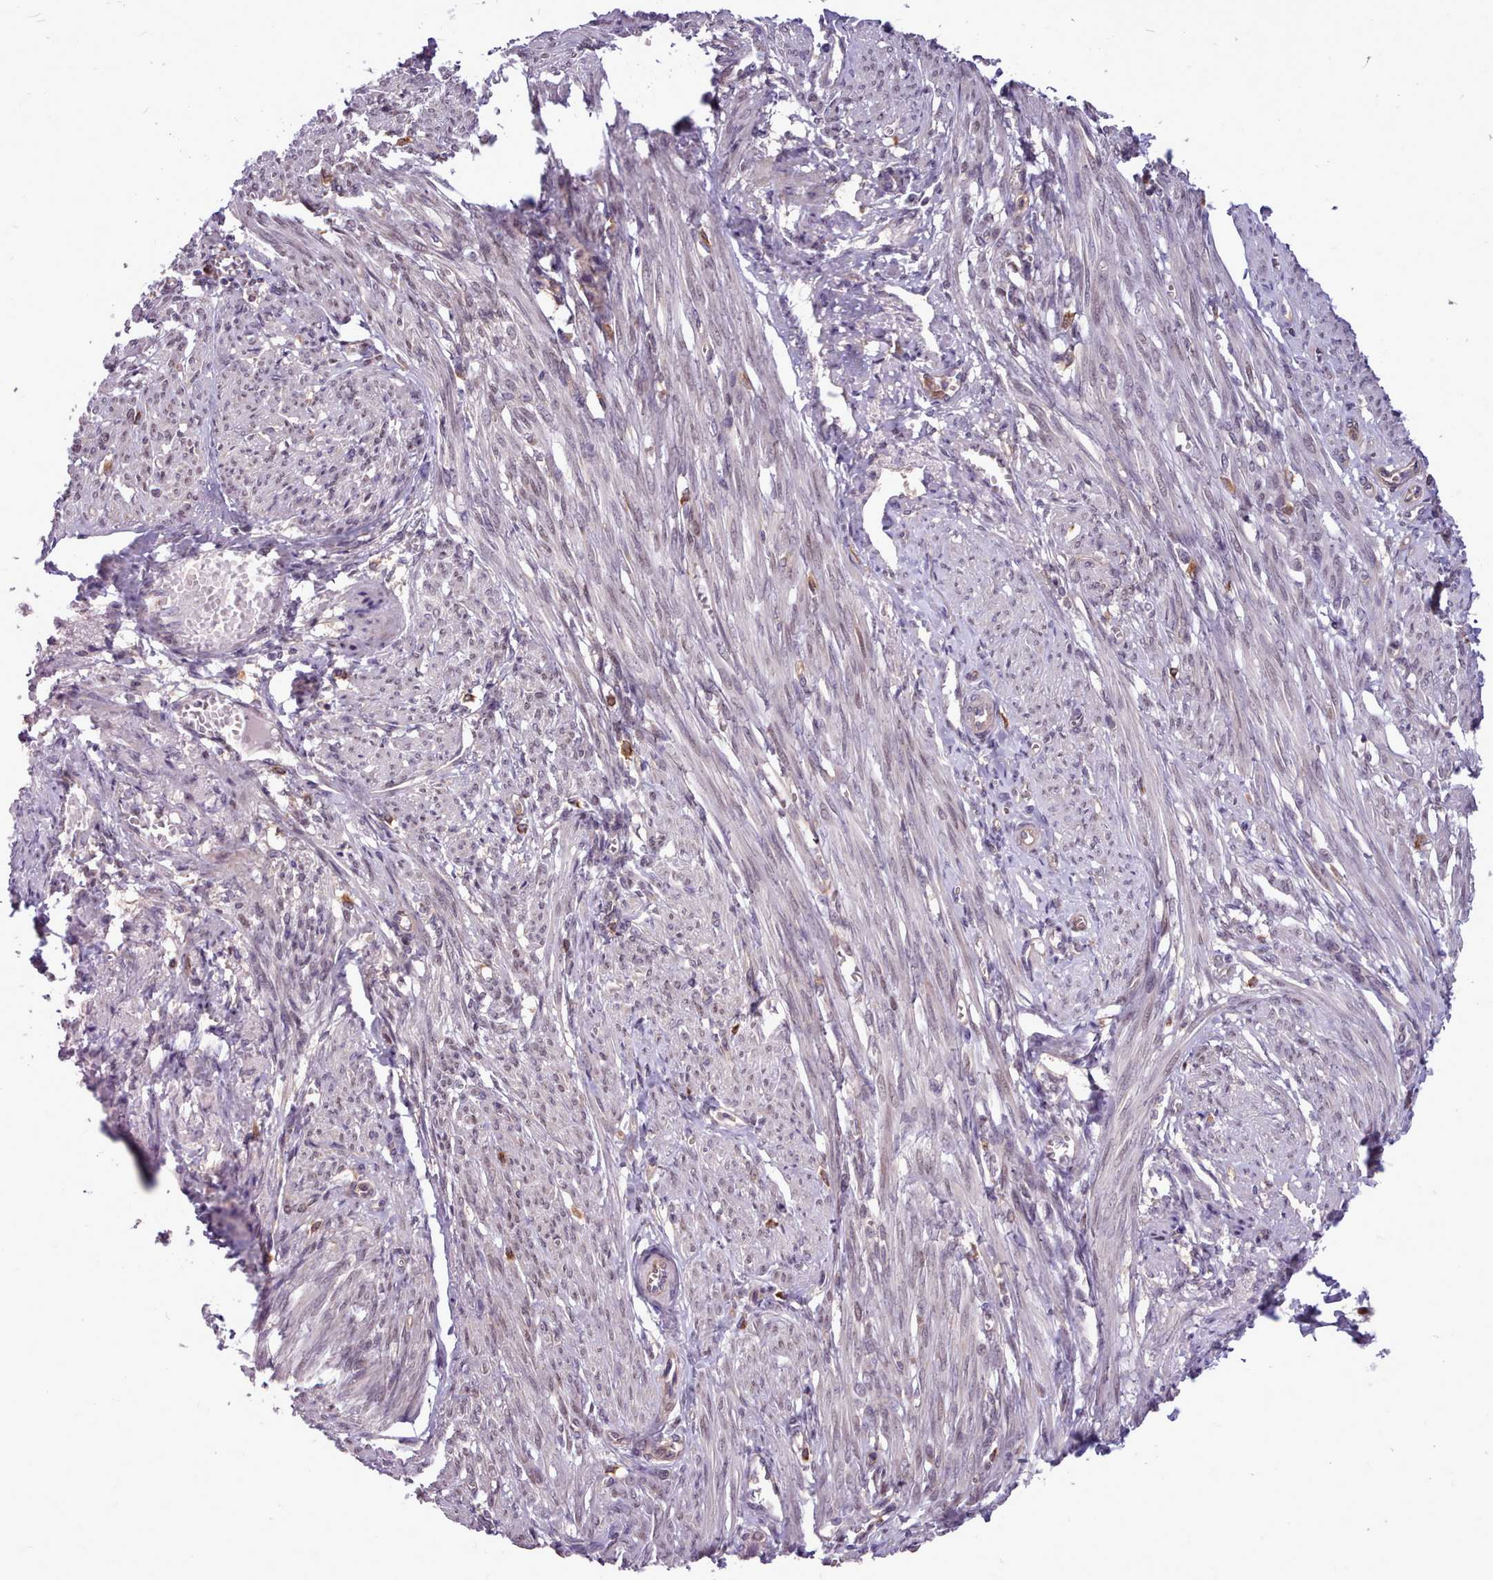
{"staining": {"intensity": "negative", "quantity": "none", "location": "none"}, "tissue": "smooth muscle", "cell_type": "Smooth muscle cells", "image_type": "normal", "snomed": [{"axis": "morphology", "description": "Normal tissue, NOS"}, {"axis": "topography", "description": "Smooth muscle"}], "caption": "The image reveals no staining of smooth muscle cells in unremarkable smooth muscle.", "gene": "AHCY", "patient": {"sex": "female", "age": 39}}